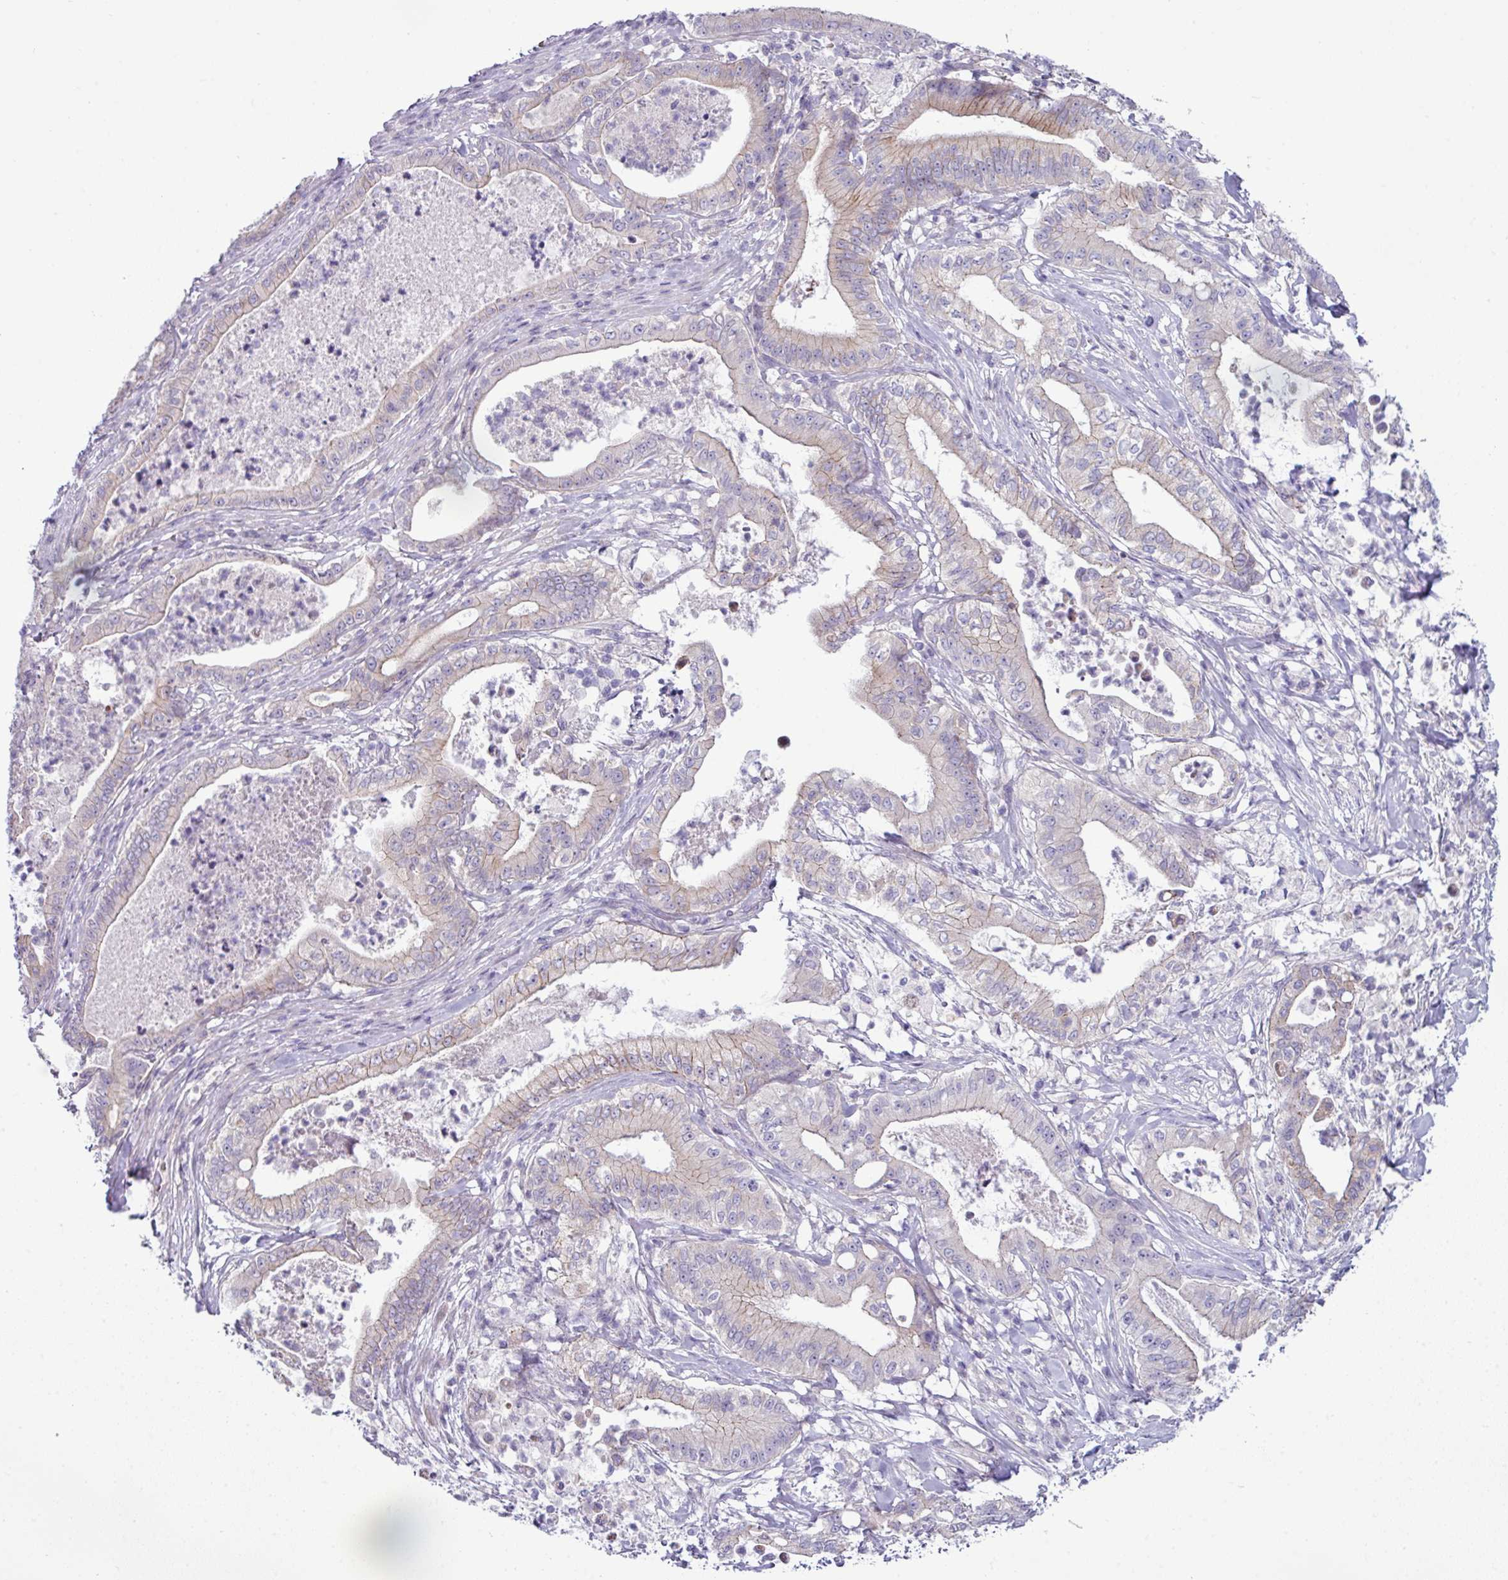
{"staining": {"intensity": "weak", "quantity": "<25%", "location": "cytoplasmic/membranous"}, "tissue": "pancreatic cancer", "cell_type": "Tumor cells", "image_type": "cancer", "snomed": [{"axis": "morphology", "description": "Adenocarcinoma, NOS"}, {"axis": "topography", "description": "Pancreas"}], "caption": "Protein analysis of pancreatic cancer (adenocarcinoma) reveals no significant staining in tumor cells. (DAB IHC with hematoxylin counter stain).", "gene": "ACAP3", "patient": {"sex": "male", "age": 71}}